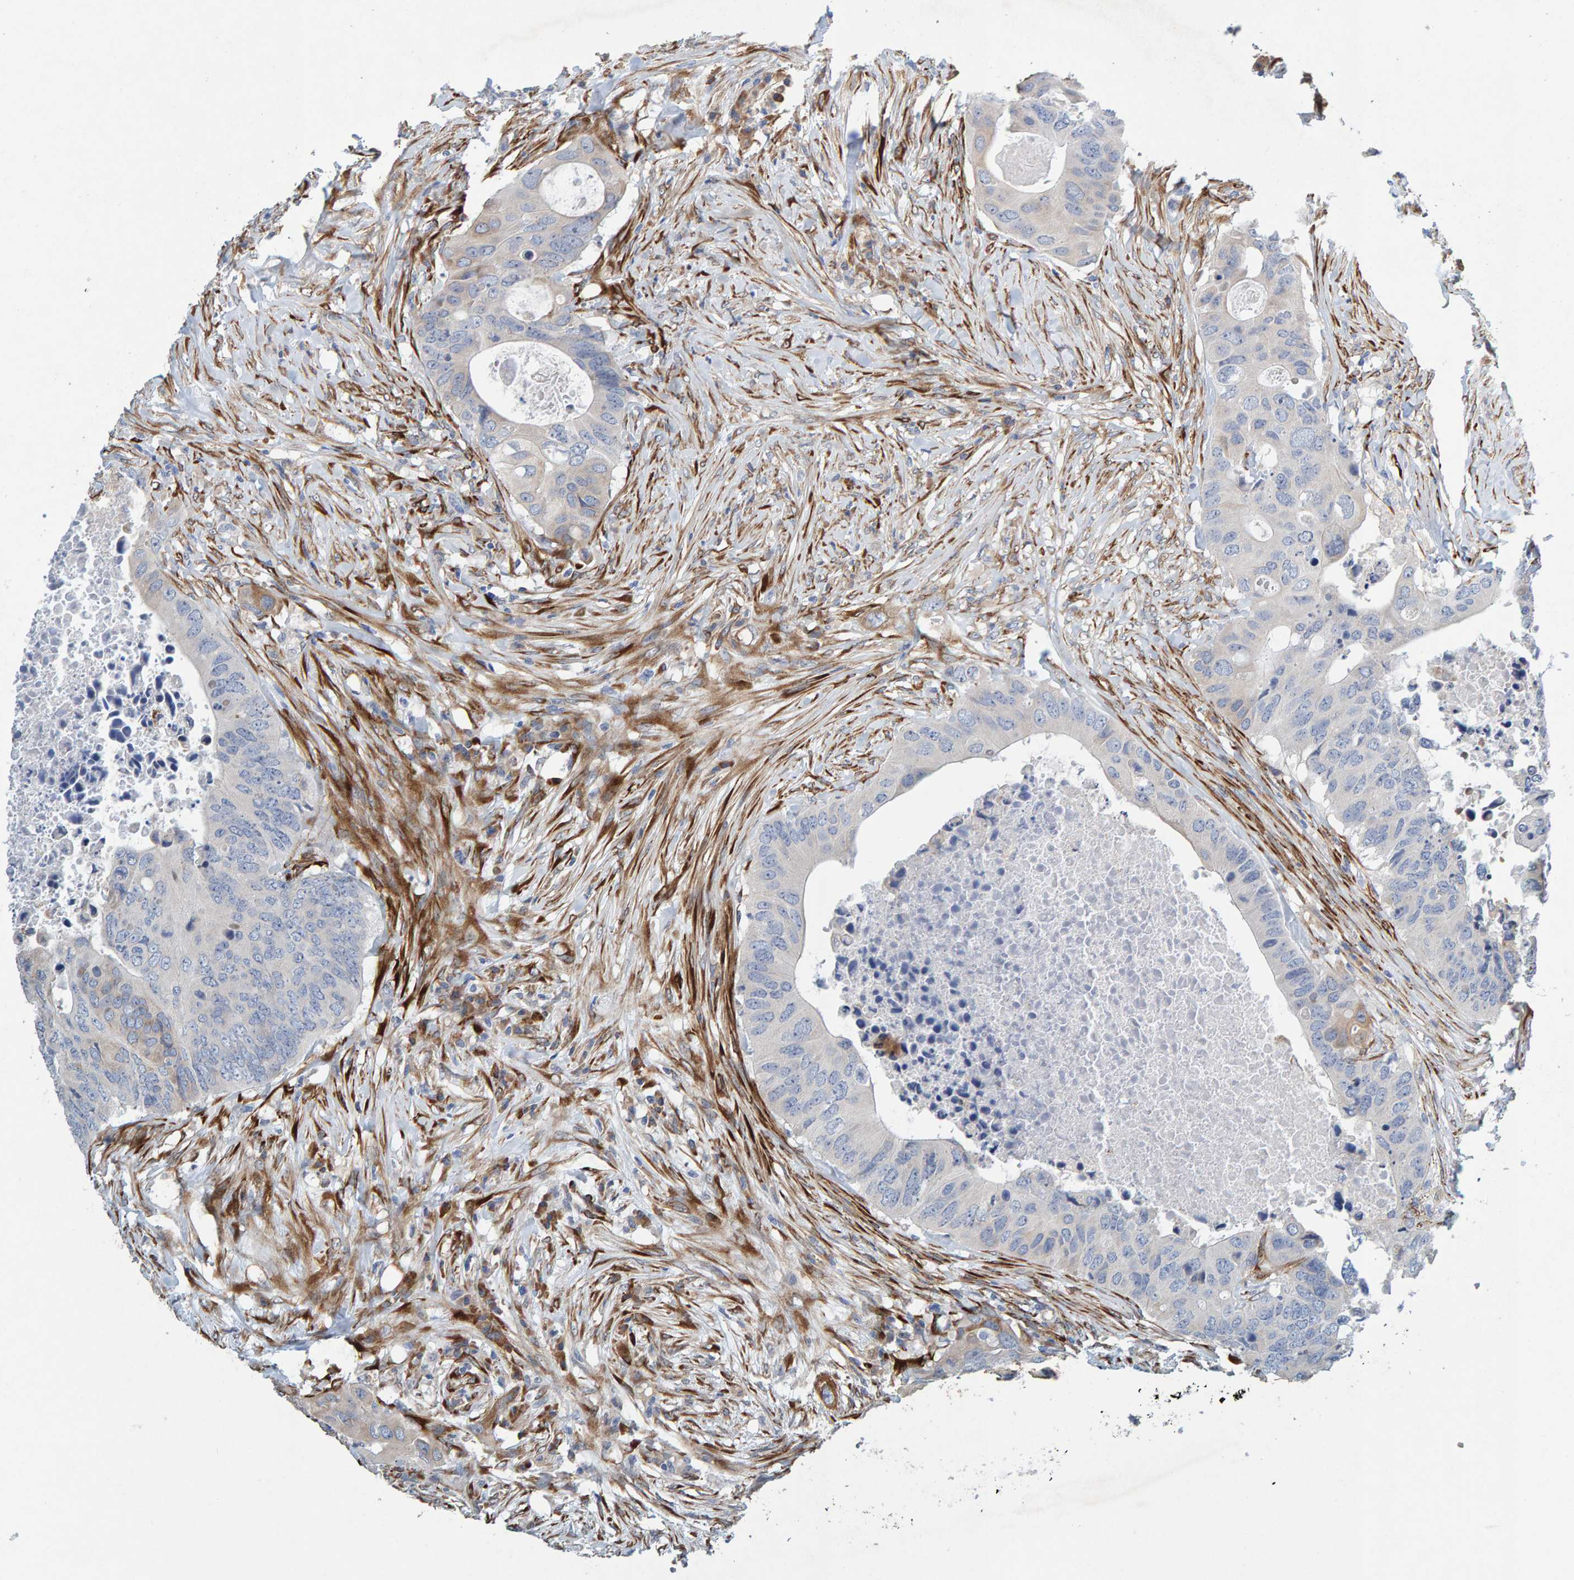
{"staining": {"intensity": "negative", "quantity": "none", "location": "none"}, "tissue": "colorectal cancer", "cell_type": "Tumor cells", "image_type": "cancer", "snomed": [{"axis": "morphology", "description": "Adenocarcinoma, NOS"}, {"axis": "topography", "description": "Colon"}], "caption": "DAB (3,3'-diaminobenzidine) immunohistochemical staining of adenocarcinoma (colorectal) reveals no significant expression in tumor cells. Nuclei are stained in blue.", "gene": "MMP16", "patient": {"sex": "male", "age": 71}}